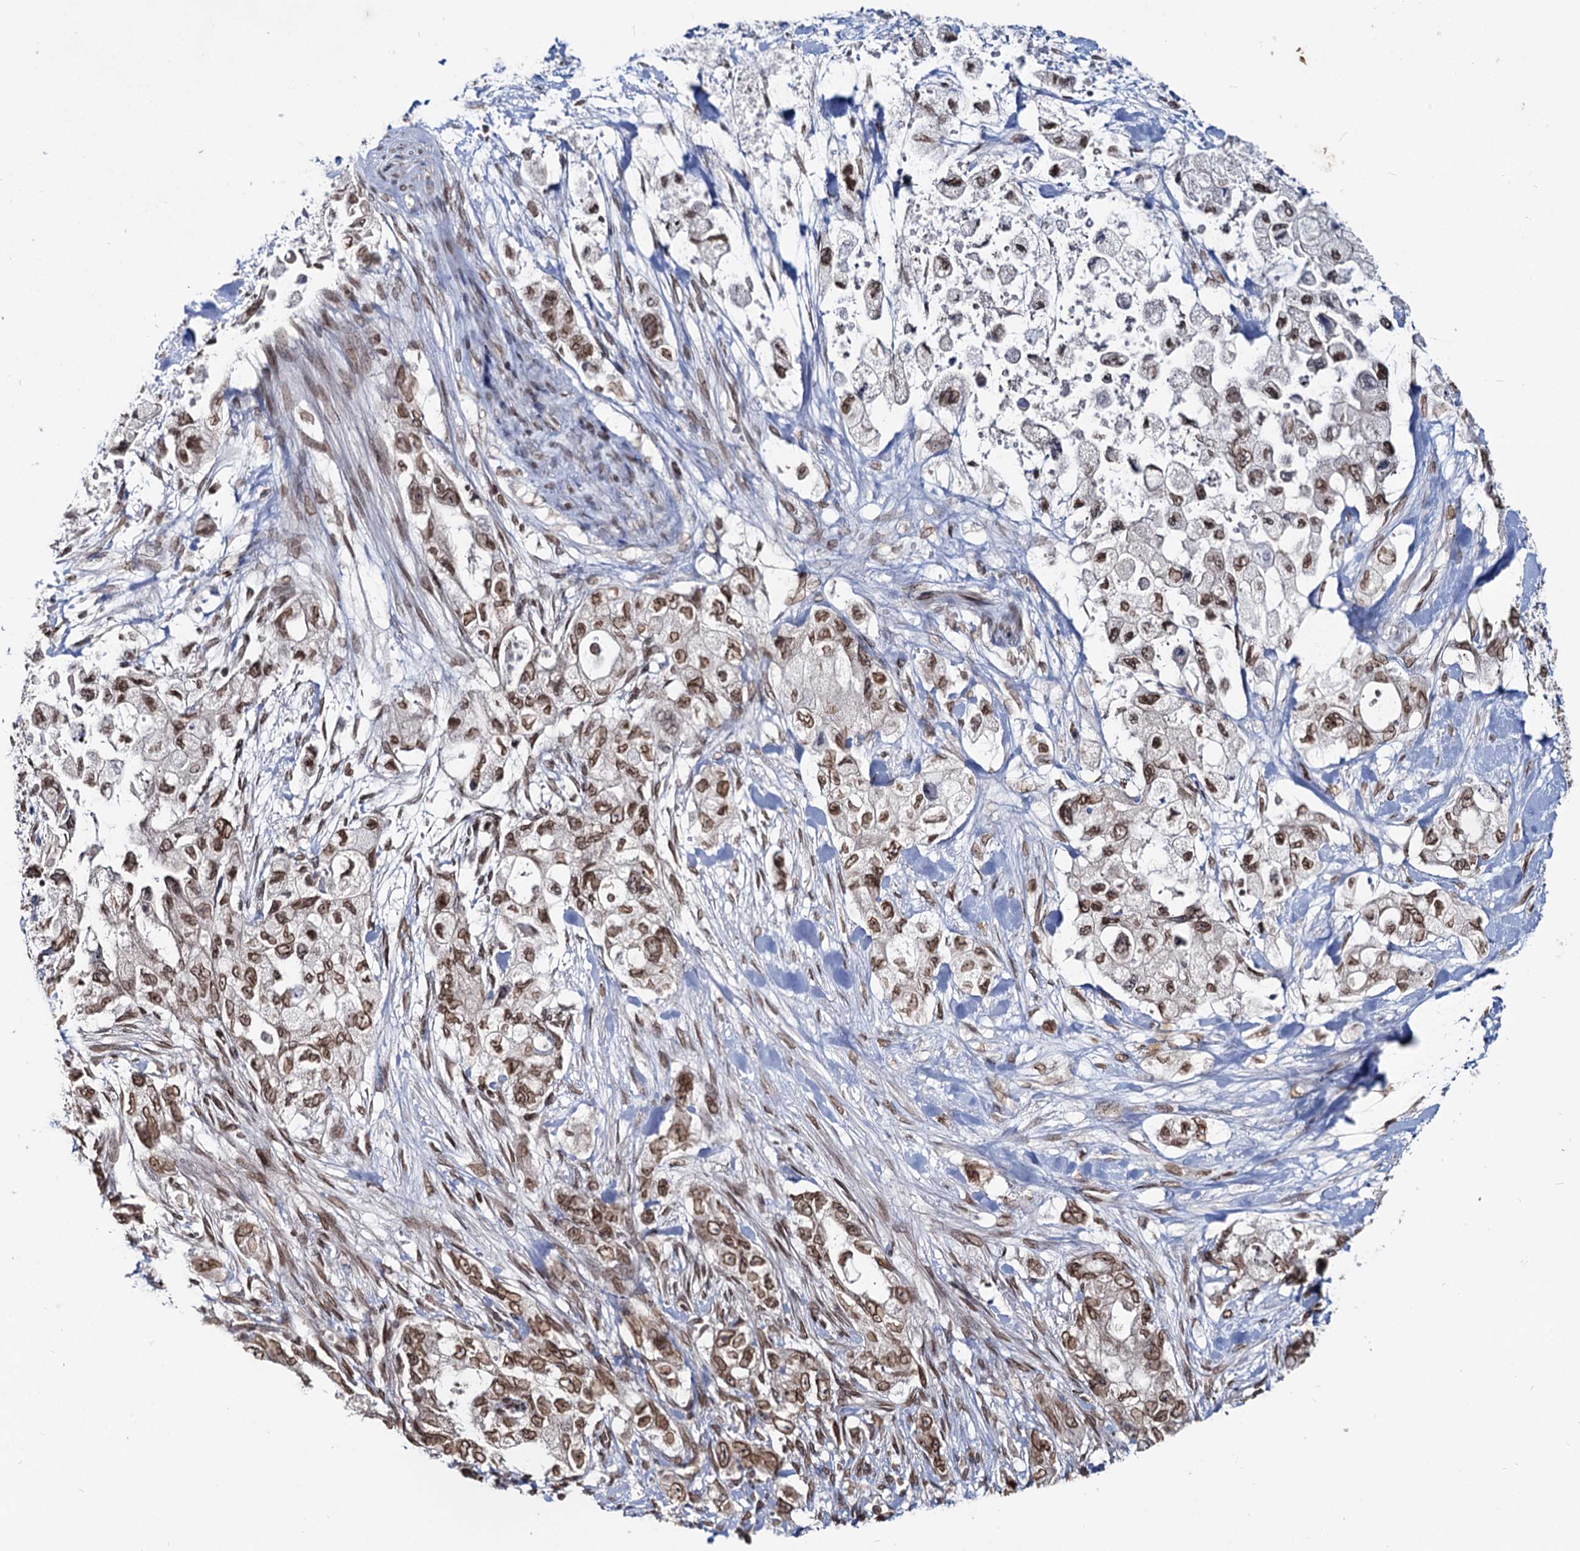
{"staining": {"intensity": "moderate", "quantity": ">75%", "location": "cytoplasmic/membranous,nuclear"}, "tissue": "pancreatic cancer", "cell_type": "Tumor cells", "image_type": "cancer", "snomed": [{"axis": "morphology", "description": "Adenocarcinoma, NOS"}, {"axis": "topography", "description": "Pancreas"}], "caption": "Immunohistochemistry histopathology image of pancreatic cancer stained for a protein (brown), which reveals medium levels of moderate cytoplasmic/membranous and nuclear expression in about >75% of tumor cells.", "gene": "RNF6", "patient": {"sex": "female", "age": 73}}